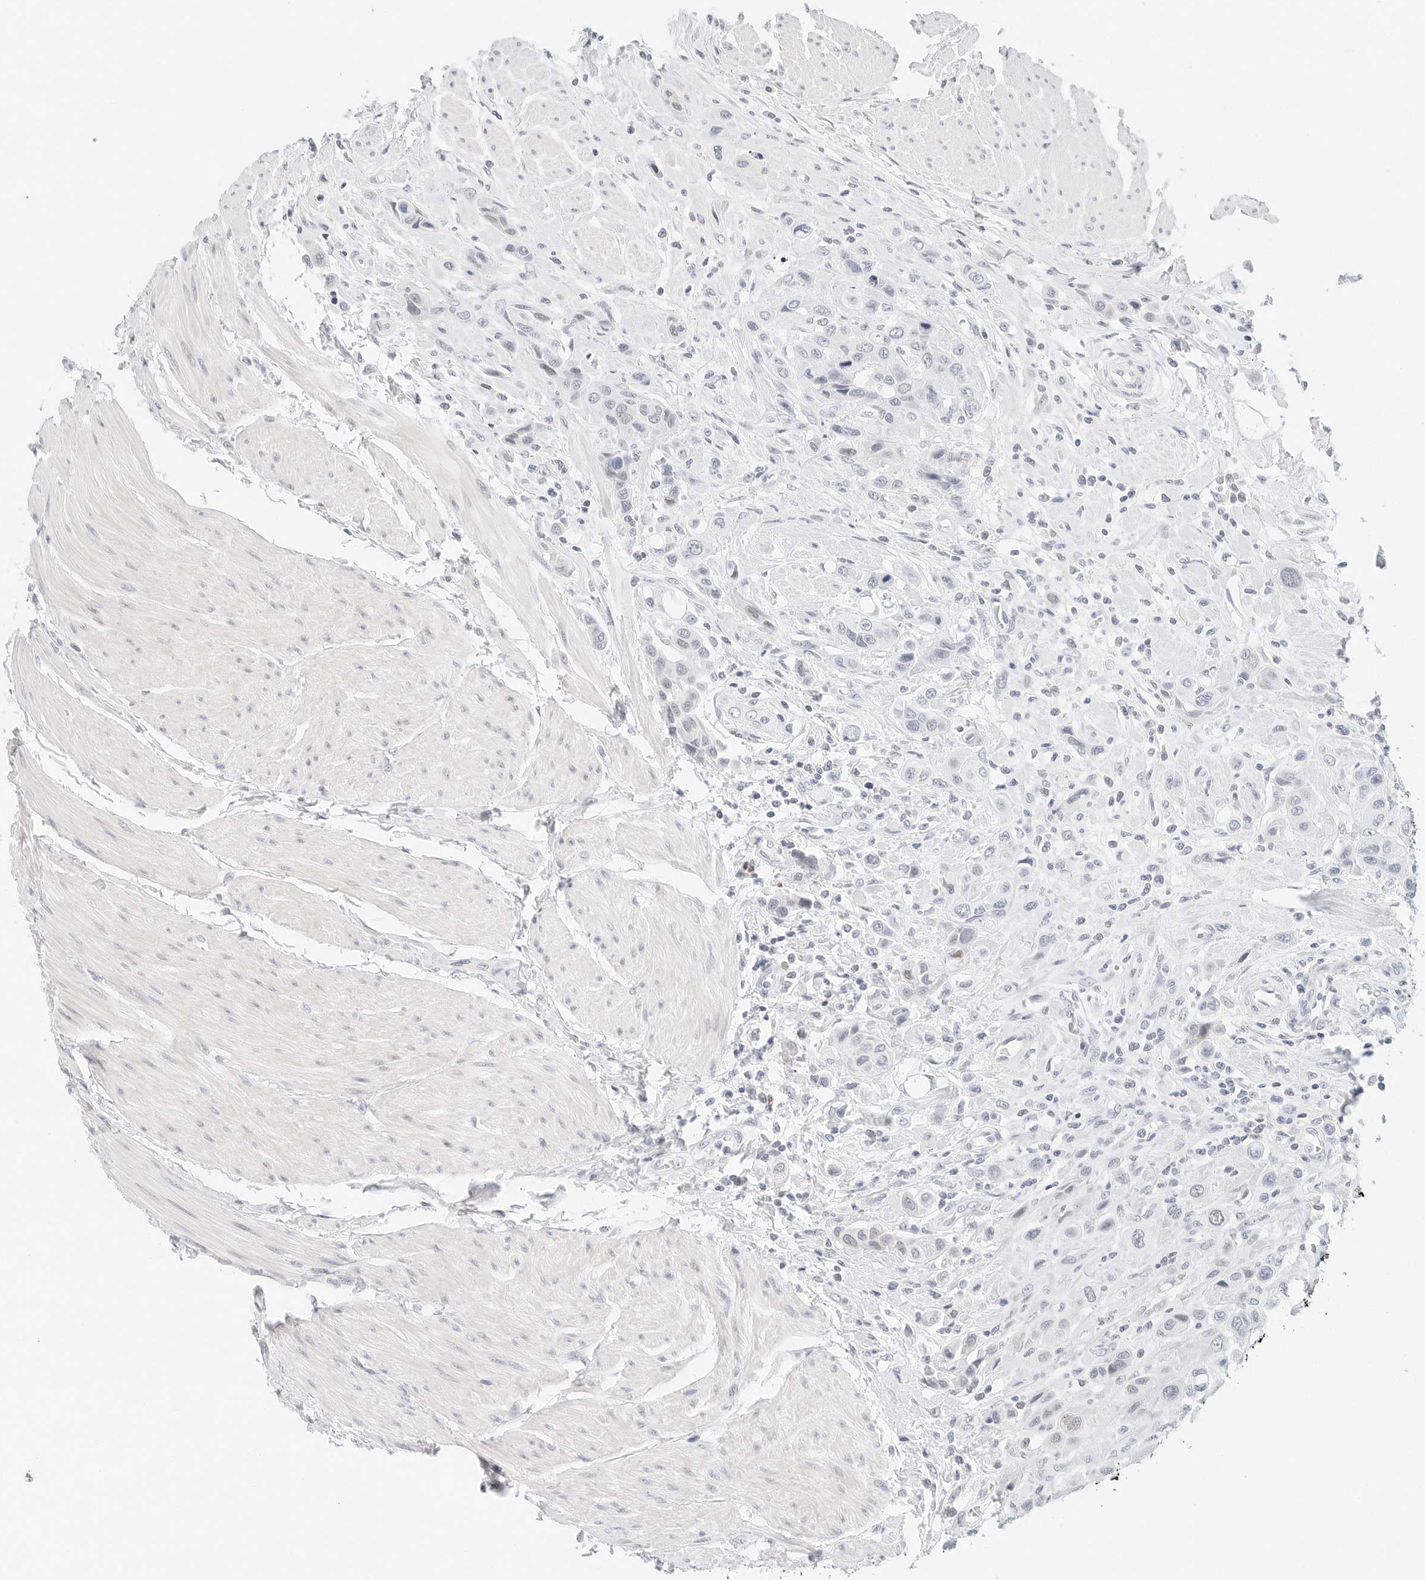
{"staining": {"intensity": "negative", "quantity": "none", "location": "none"}, "tissue": "urothelial cancer", "cell_type": "Tumor cells", "image_type": "cancer", "snomed": [{"axis": "morphology", "description": "Urothelial carcinoma, High grade"}, {"axis": "topography", "description": "Urinary bladder"}], "caption": "Urothelial cancer was stained to show a protein in brown. There is no significant expression in tumor cells. (DAB (3,3'-diaminobenzidine) immunohistochemistry (IHC) visualized using brightfield microscopy, high magnification).", "gene": "CD22", "patient": {"sex": "male", "age": 50}}